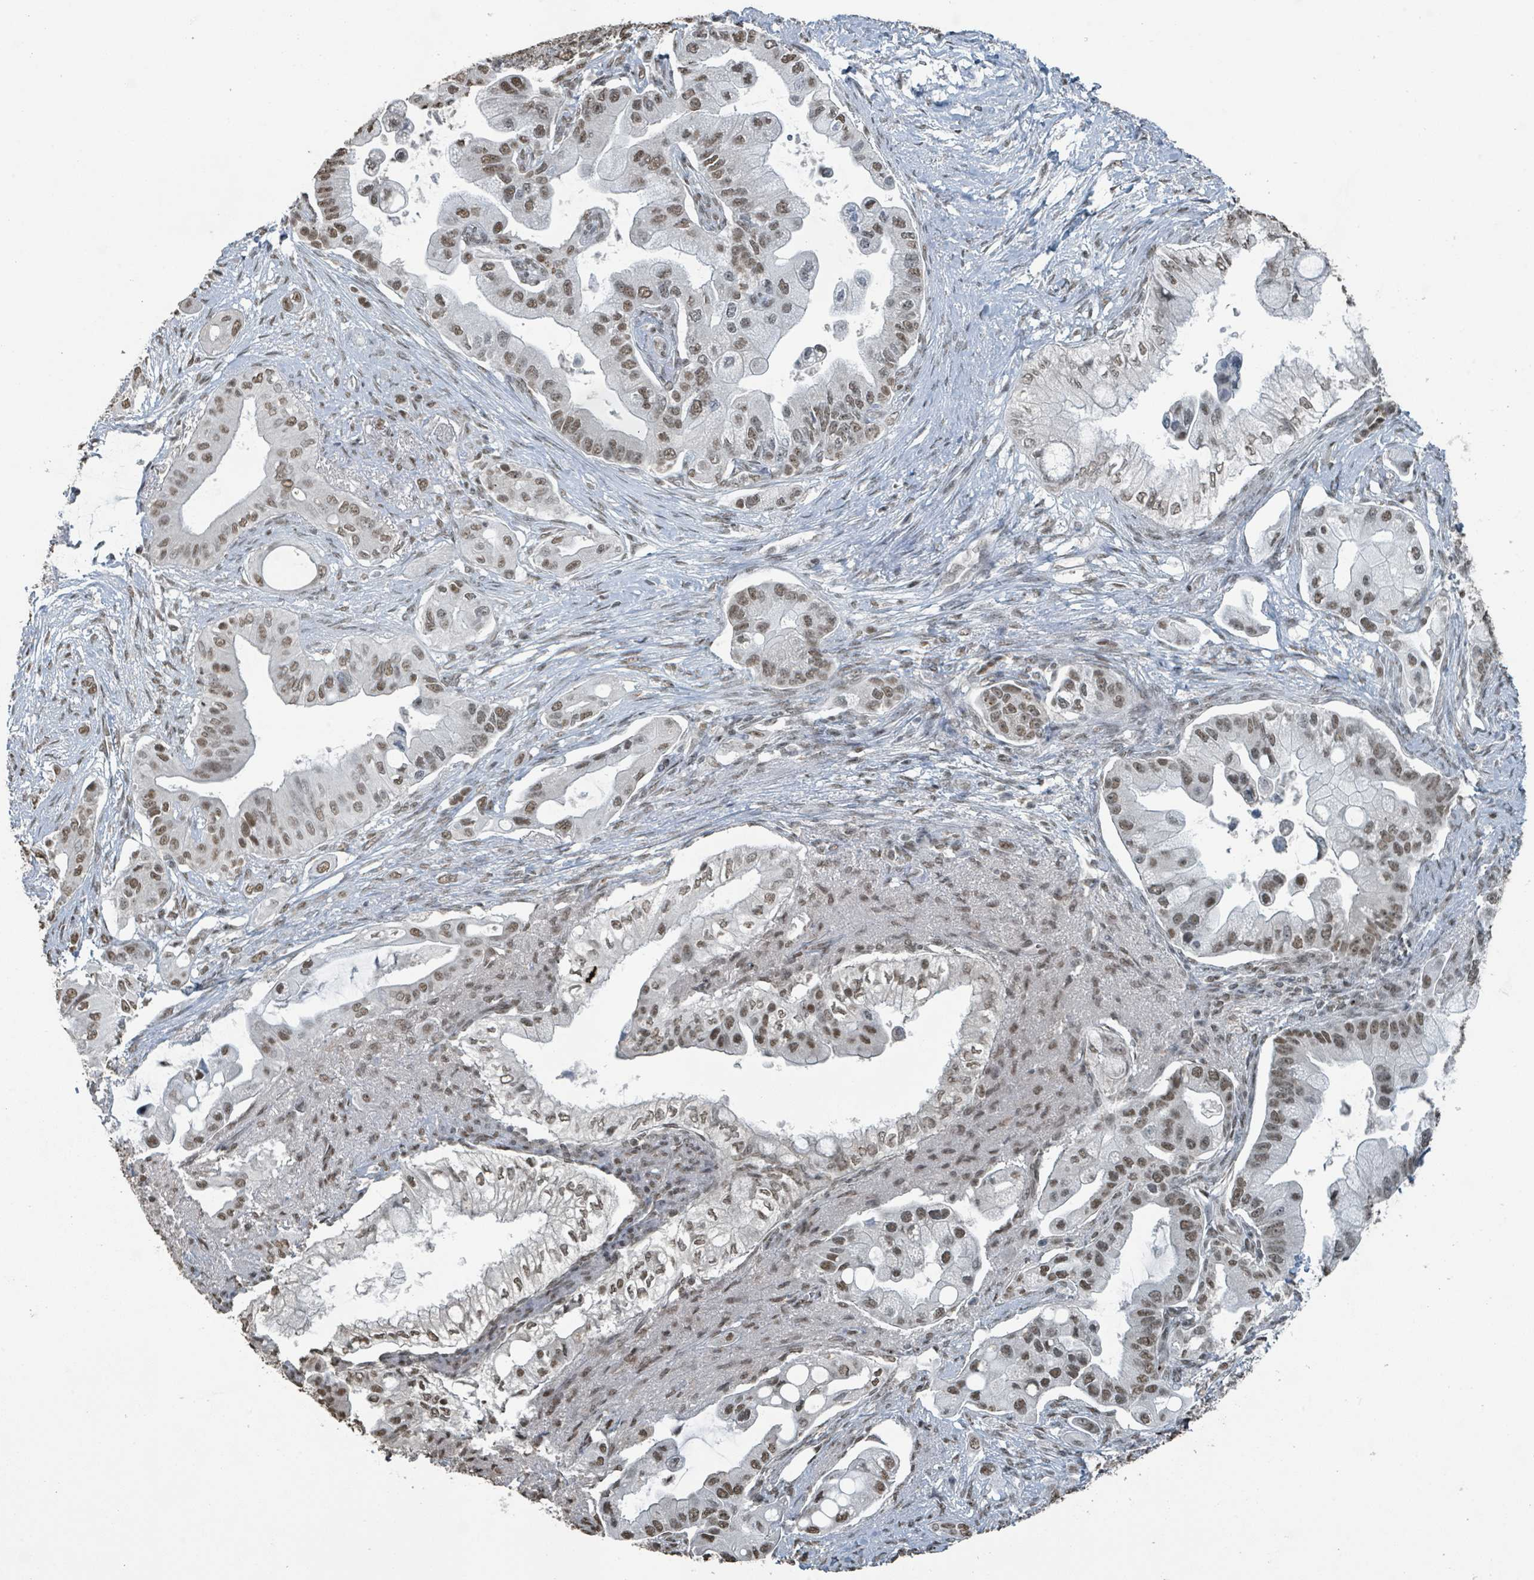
{"staining": {"intensity": "moderate", "quantity": ">75%", "location": "nuclear"}, "tissue": "pancreatic cancer", "cell_type": "Tumor cells", "image_type": "cancer", "snomed": [{"axis": "morphology", "description": "Adenocarcinoma, NOS"}, {"axis": "topography", "description": "Pancreas"}], "caption": "This is a histology image of IHC staining of pancreatic adenocarcinoma, which shows moderate expression in the nuclear of tumor cells.", "gene": "PHIP", "patient": {"sex": "male", "age": 57}}